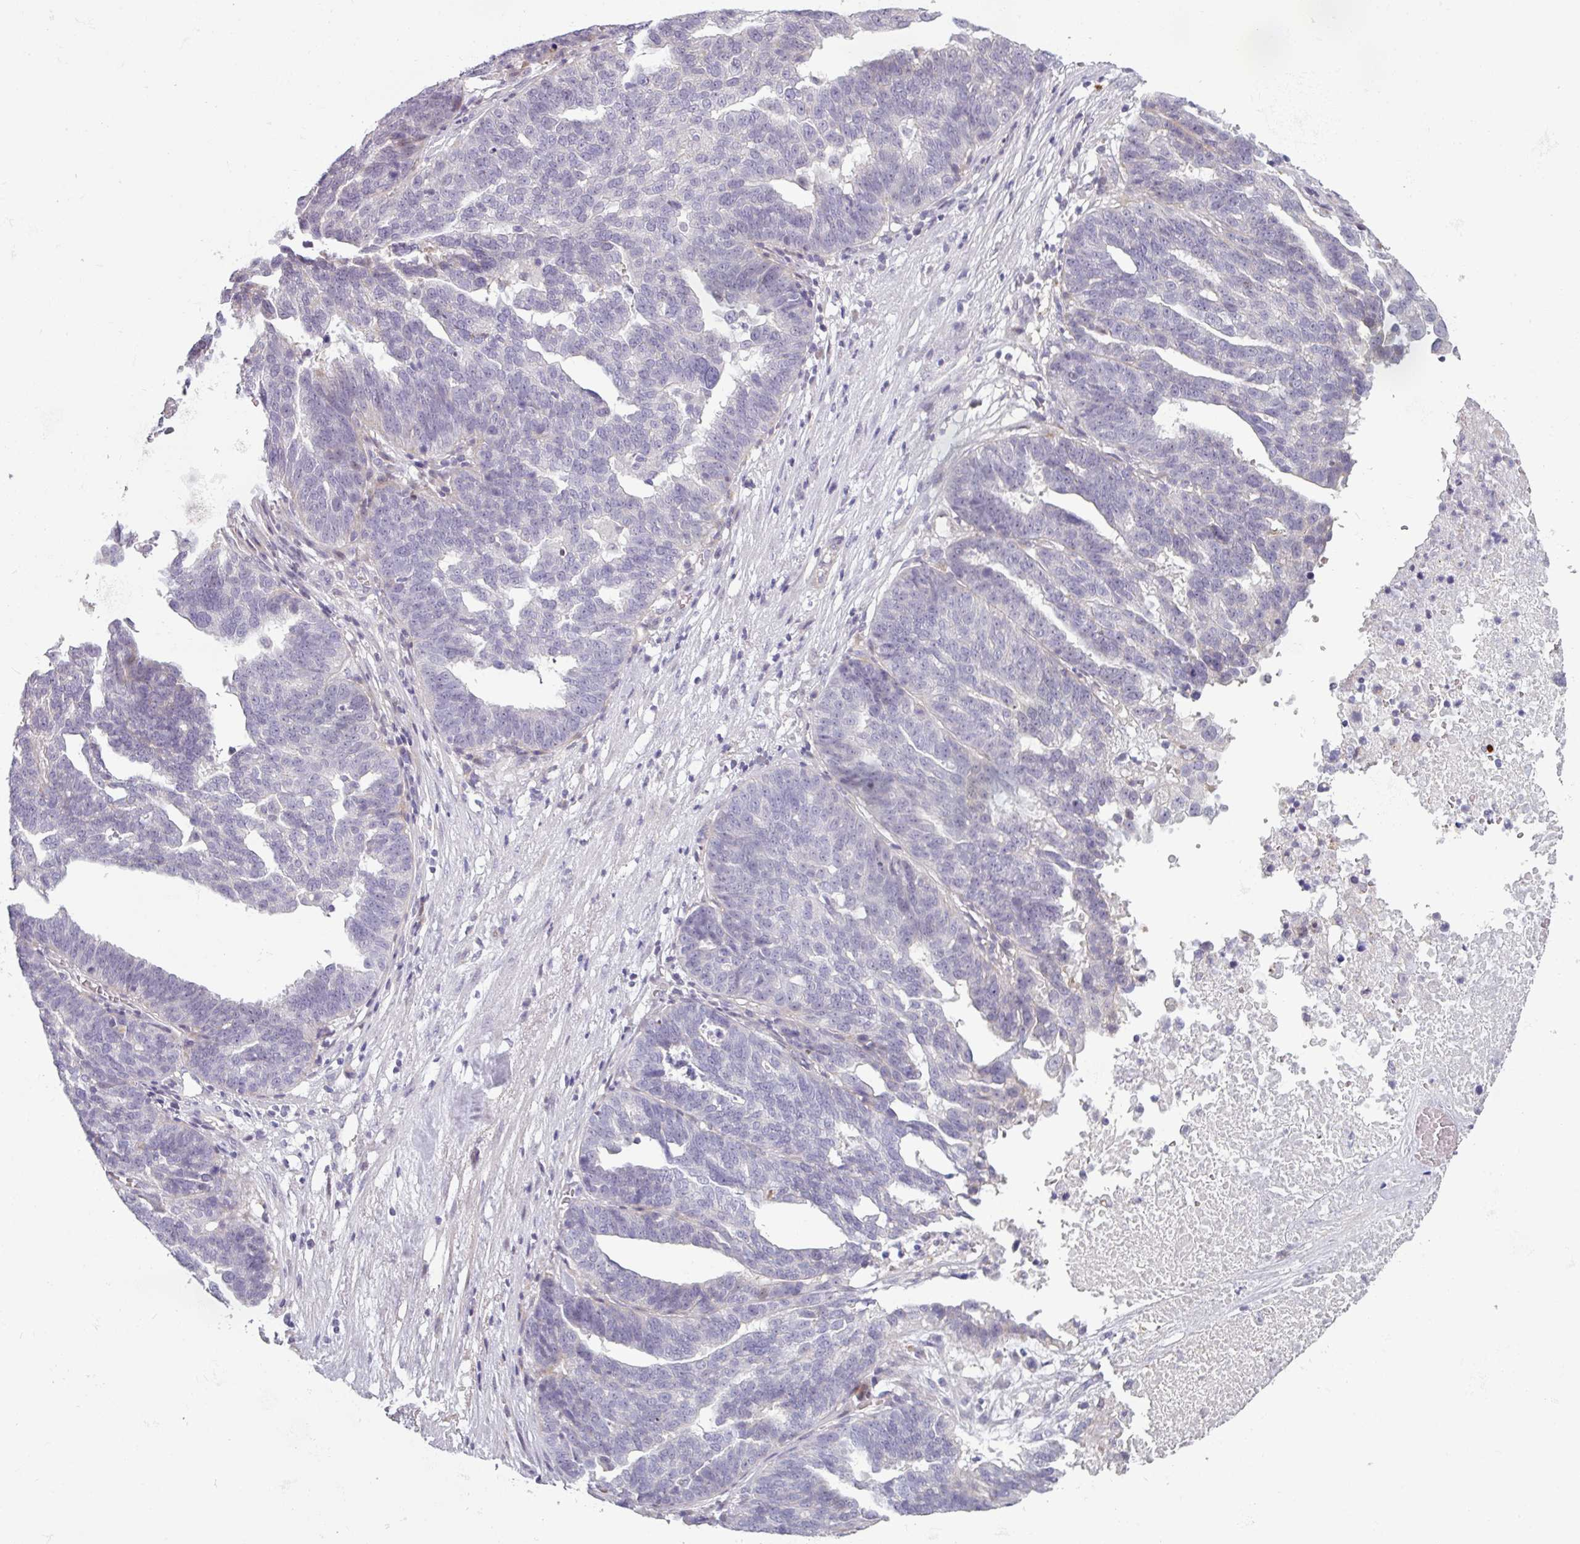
{"staining": {"intensity": "negative", "quantity": "none", "location": "none"}, "tissue": "ovarian cancer", "cell_type": "Tumor cells", "image_type": "cancer", "snomed": [{"axis": "morphology", "description": "Cystadenocarcinoma, serous, NOS"}, {"axis": "topography", "description": "Ovary"}], "caption": "Immunohistochemistry (IHC) photomicrograph of human ovarian cancer (serous cystadenocarcinoma) stained for a protein (brown), which reveals no staining in tumor cells.", "gene": "C2orf16", "patient": {"sex": "female", "age": 59}}